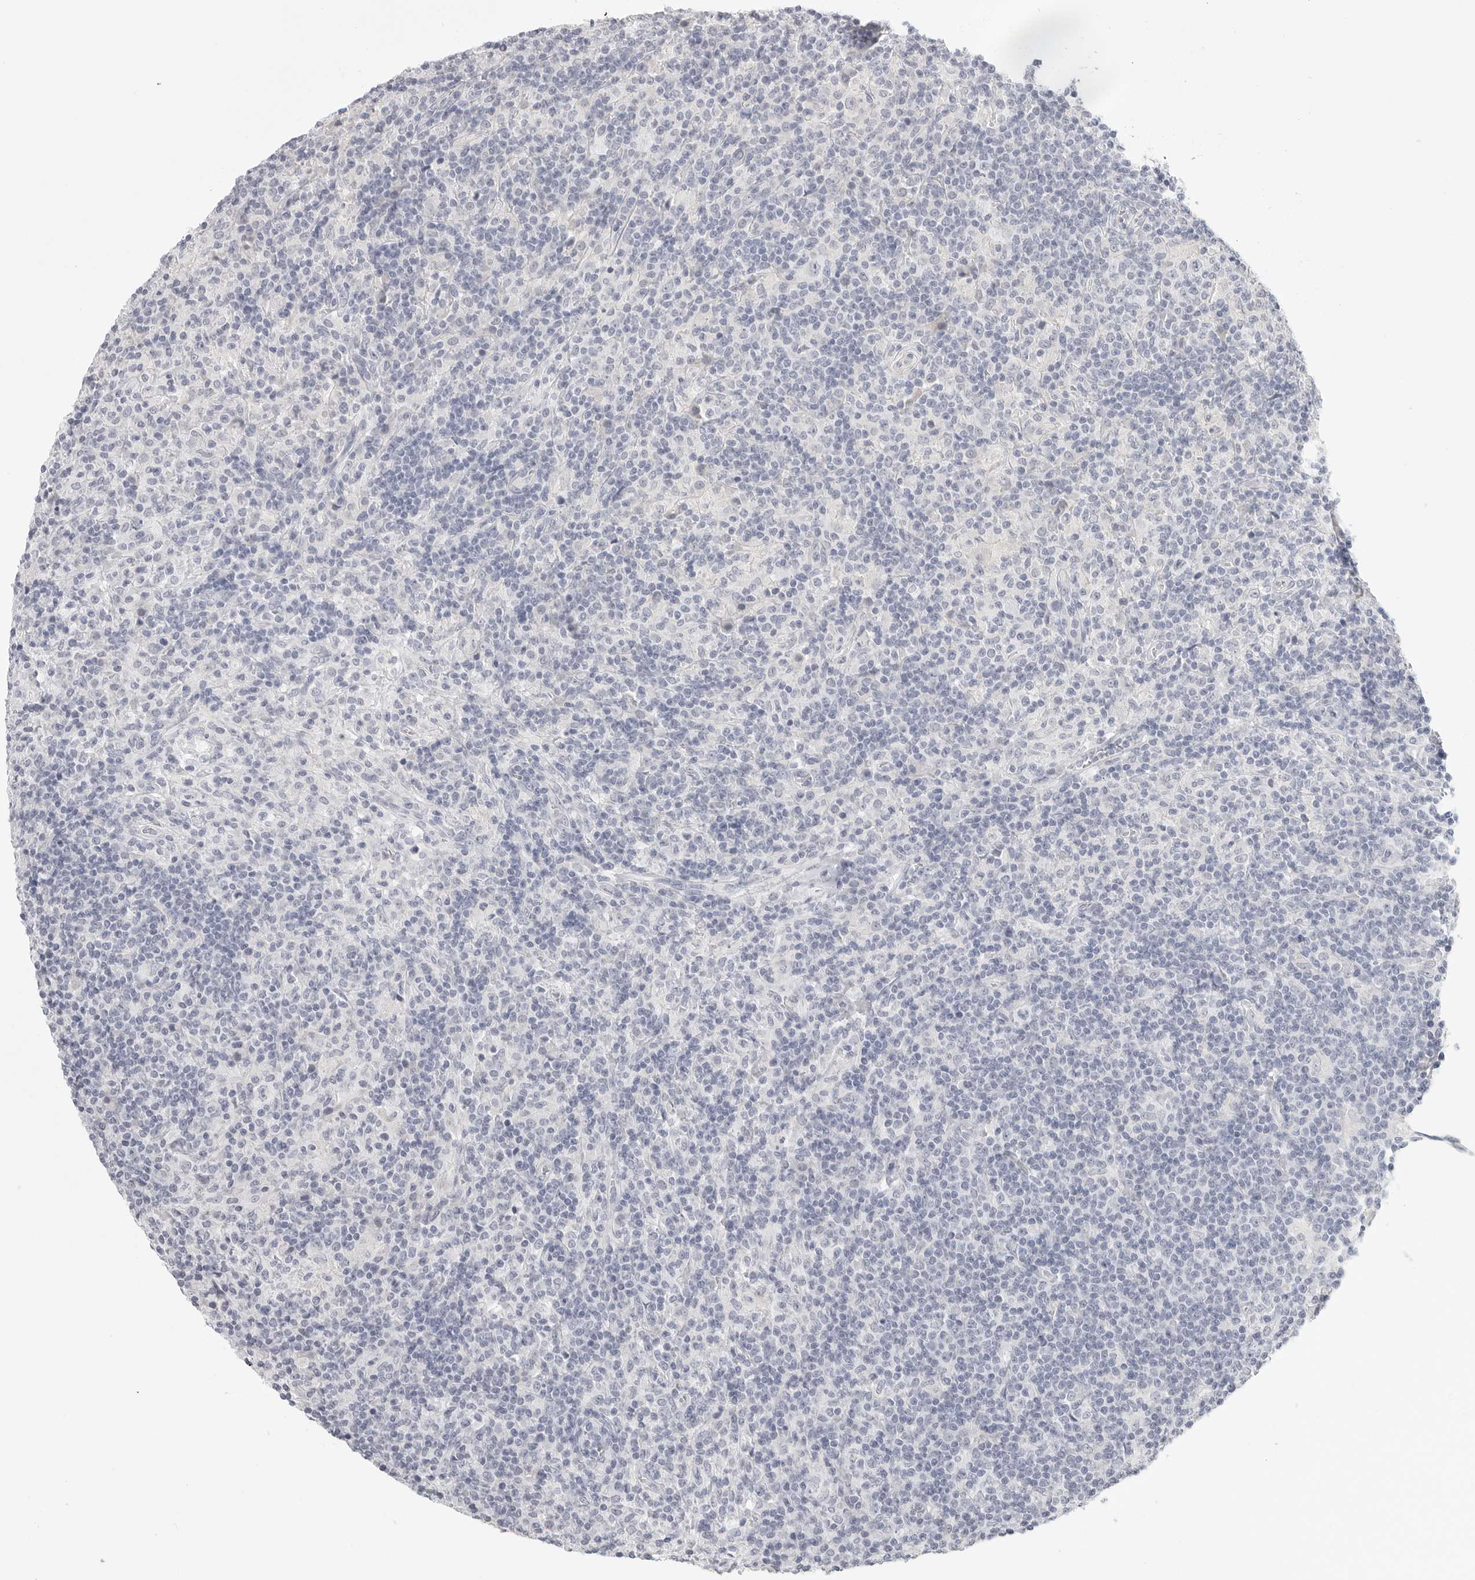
{"staining": {"intensity": "negative", "quantity": "none", "location": "none"}, "tissue": "lymphoma", "cell_type": "Tumor cells", "image_type": "cancer", "snomed": [{"axis": "morphology", "description": "Hodgkin's disease, NOS"}, {"axis": "topography", "description": "Lymph node"}], "caption": "This is an immunohistochemistry (IHC) image of human lymphoma. There is no staining in tumor cells.", "gene": "HMGCS2", "patient": {"sex": "male", "age": 70}}